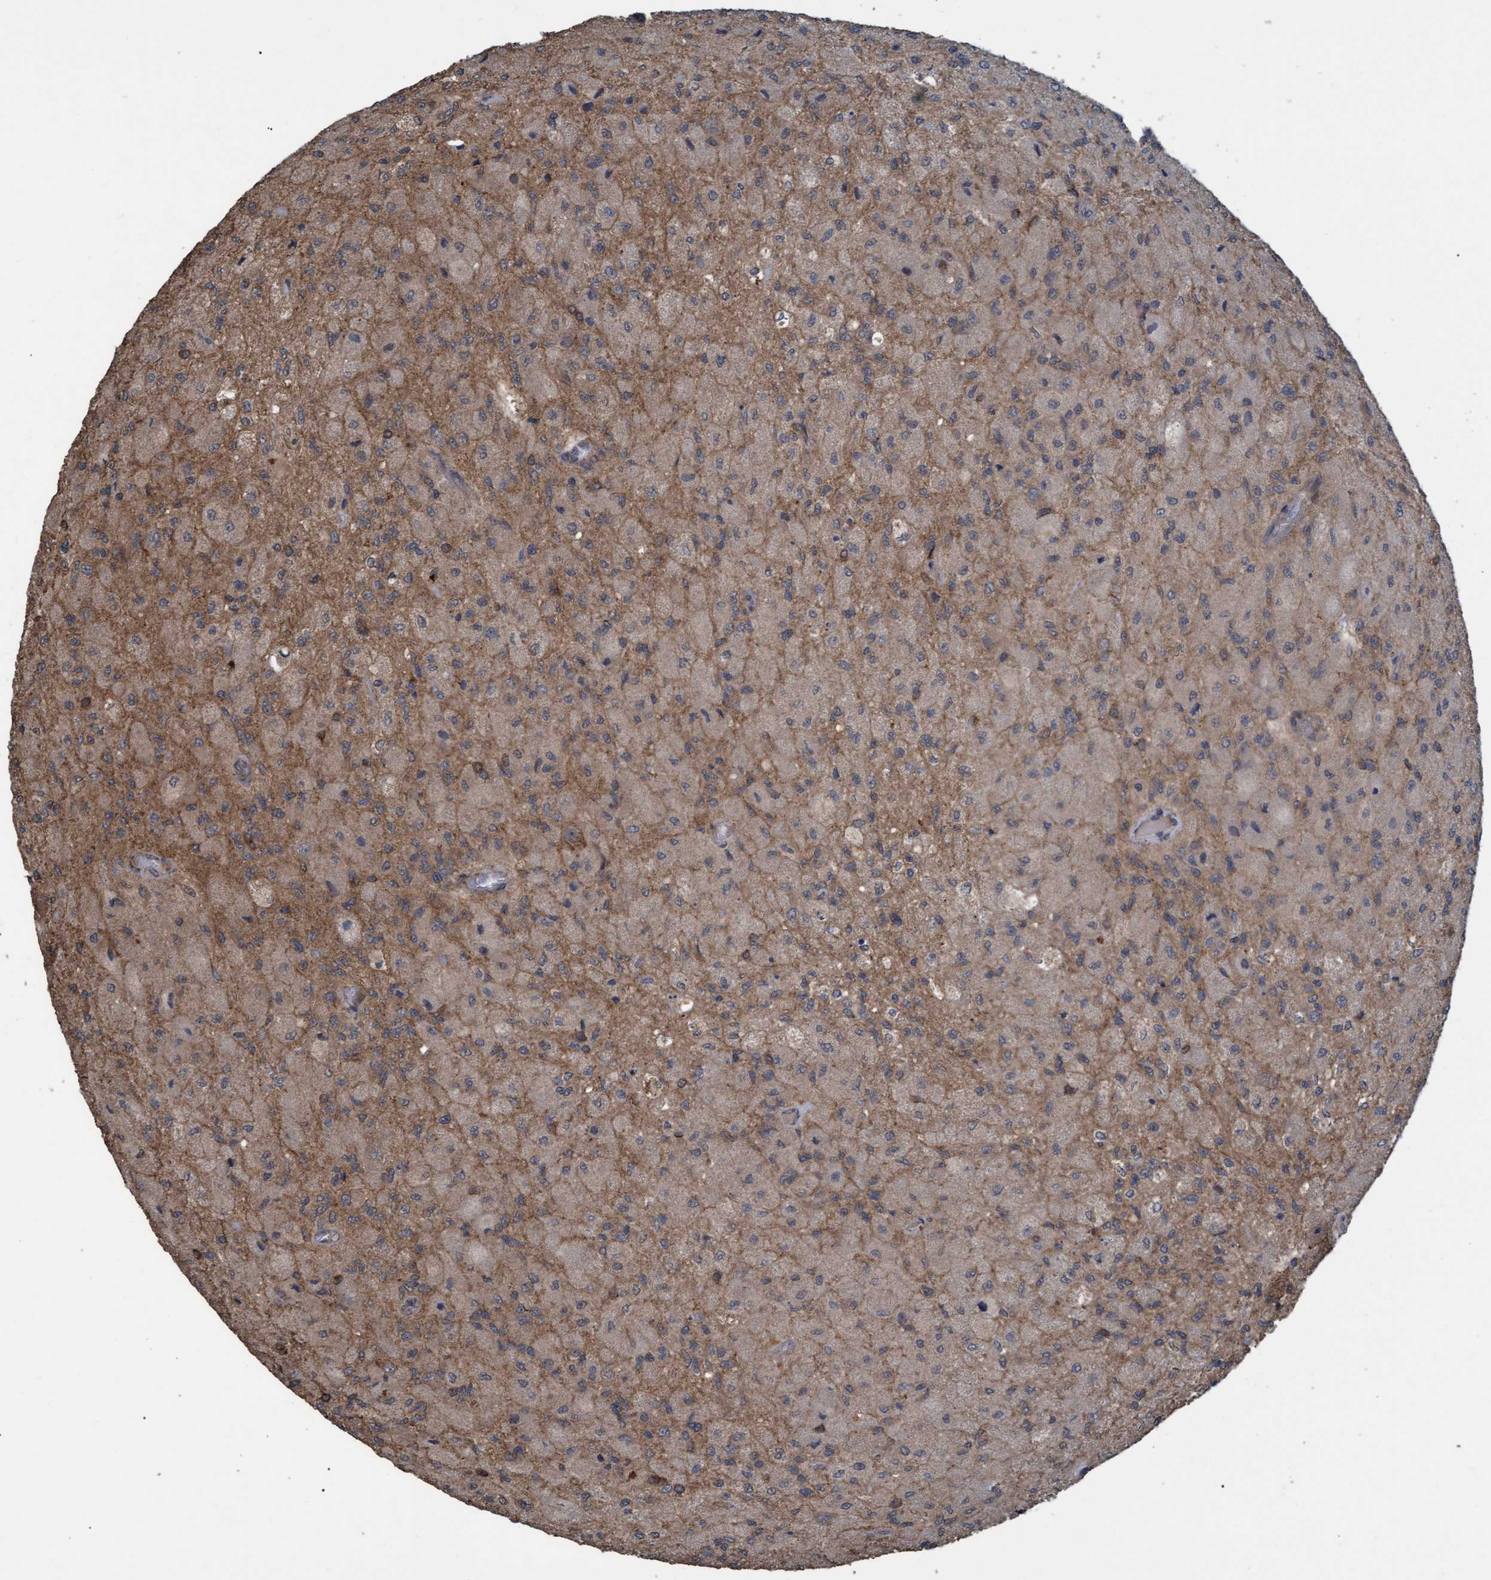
{"staining": {"intensity": "weak", "quantity": "<25%", "location": "cytoplasmic/membranous"}, "tissue": "glioma", "cell_type": "Tumor cells", "image_type": "cancer", "snomed": [{"axis": "morphology", "description": "Normal tissue, NOS"}, {"axis": "morphology", "description": "Glioma, malignant, High grade"}, {"axis": "topography", "description": "Cerebral cortex"}], "caption": "DAB (3,3'-diaminobenzidine) immunohistochemical staining of glioma exhibits no significant expression in tumor cells.", "gene": "GGT6", "patient": {"sex": "male", "age": 77}}